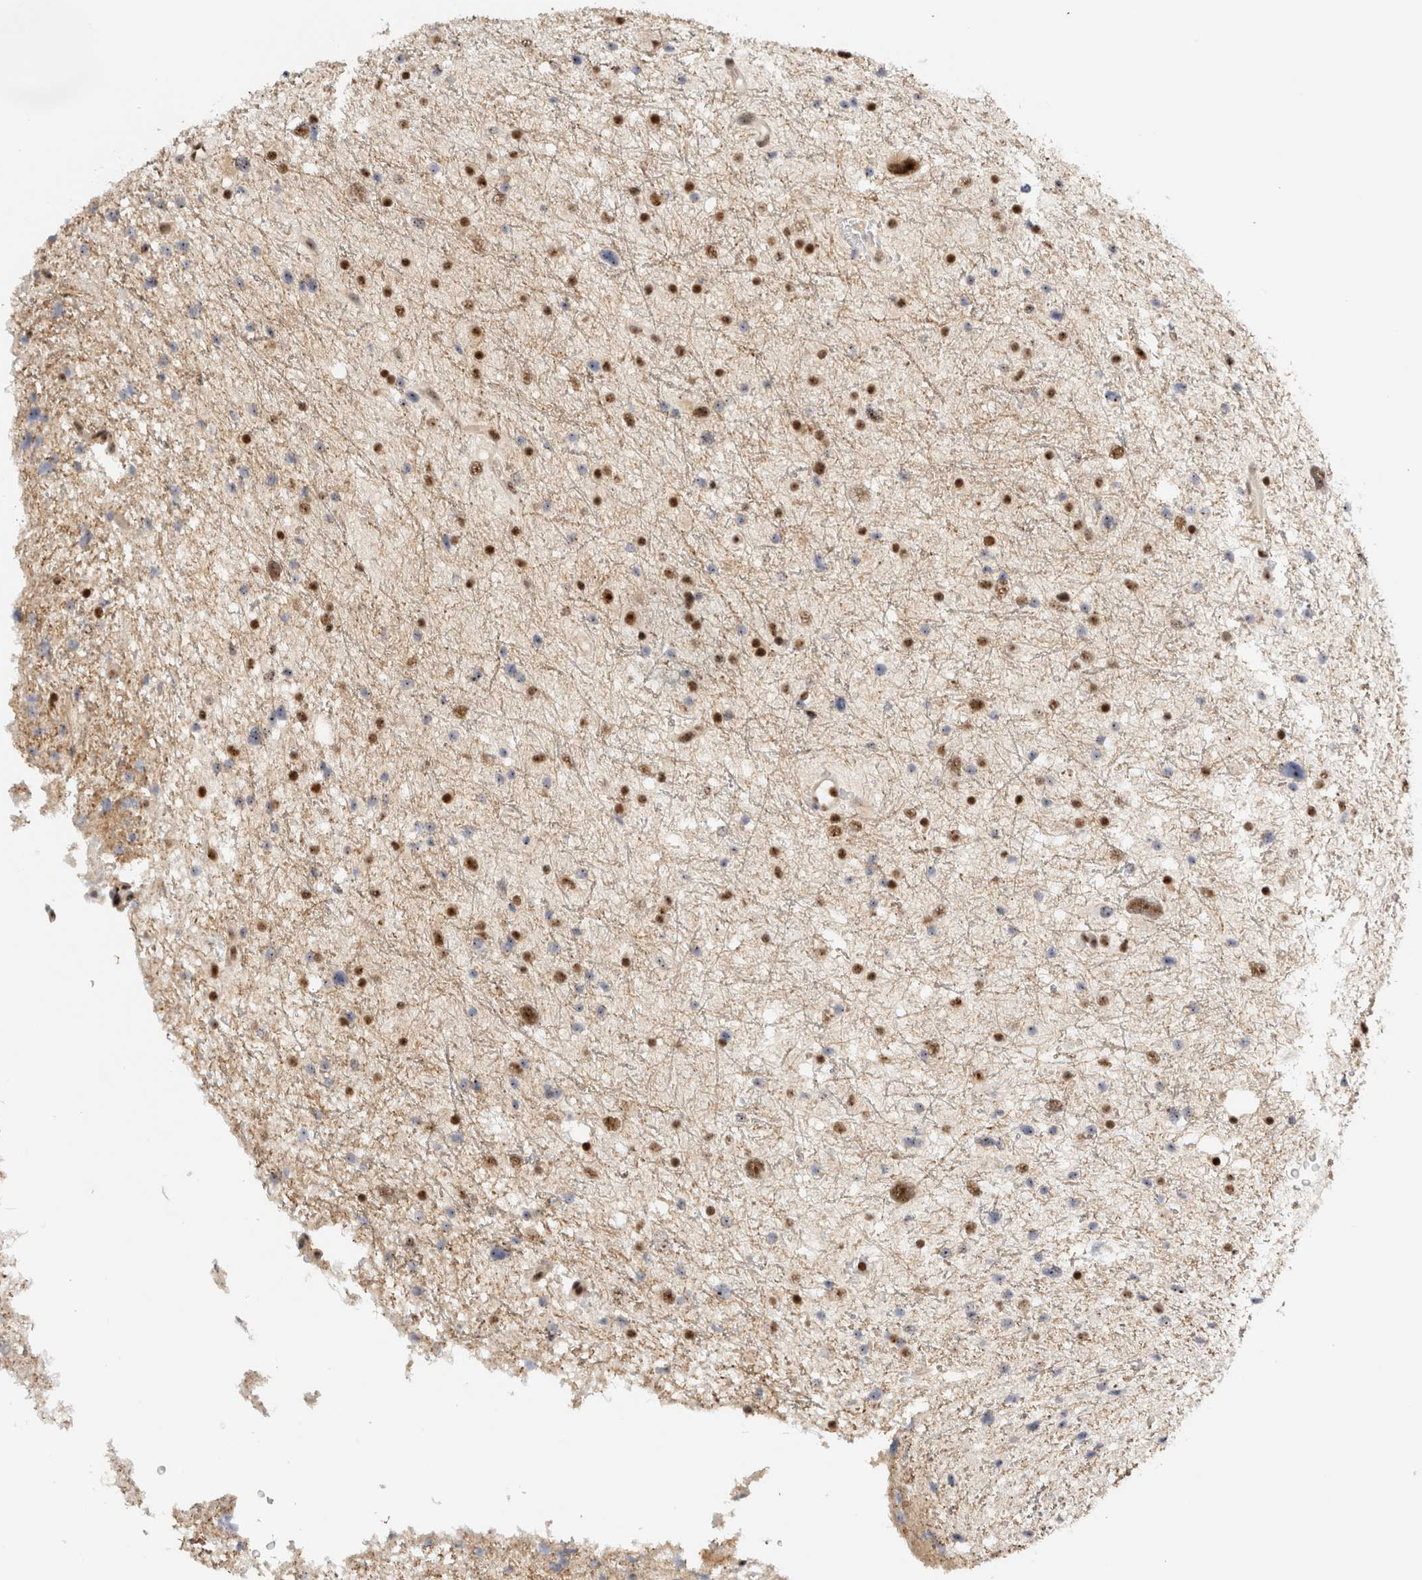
{"staining": {"intensity": "strong", "quantity": "25%-75%", "location": "nuclear"}, "tissue": "glioma", "cell_type": "Tumor cells", "image_type": "cancer", "snomed": [{"axis": "morphology", "description": "Glioma, malignant, Low grade"}, {"axis": "topography", "description": "Brain"}], "caption": "The image demonstrates staining of glioma, revealing strong nuclear protein staining (brown color) within tumor cells. The protein of interest is stained brown, and the nuclei are stained in blue (DAB IHC with brightfield microscopy, high magnification).", "gene": "EBNA1BP2", "patient": {"sex": "female", "age": 37}}